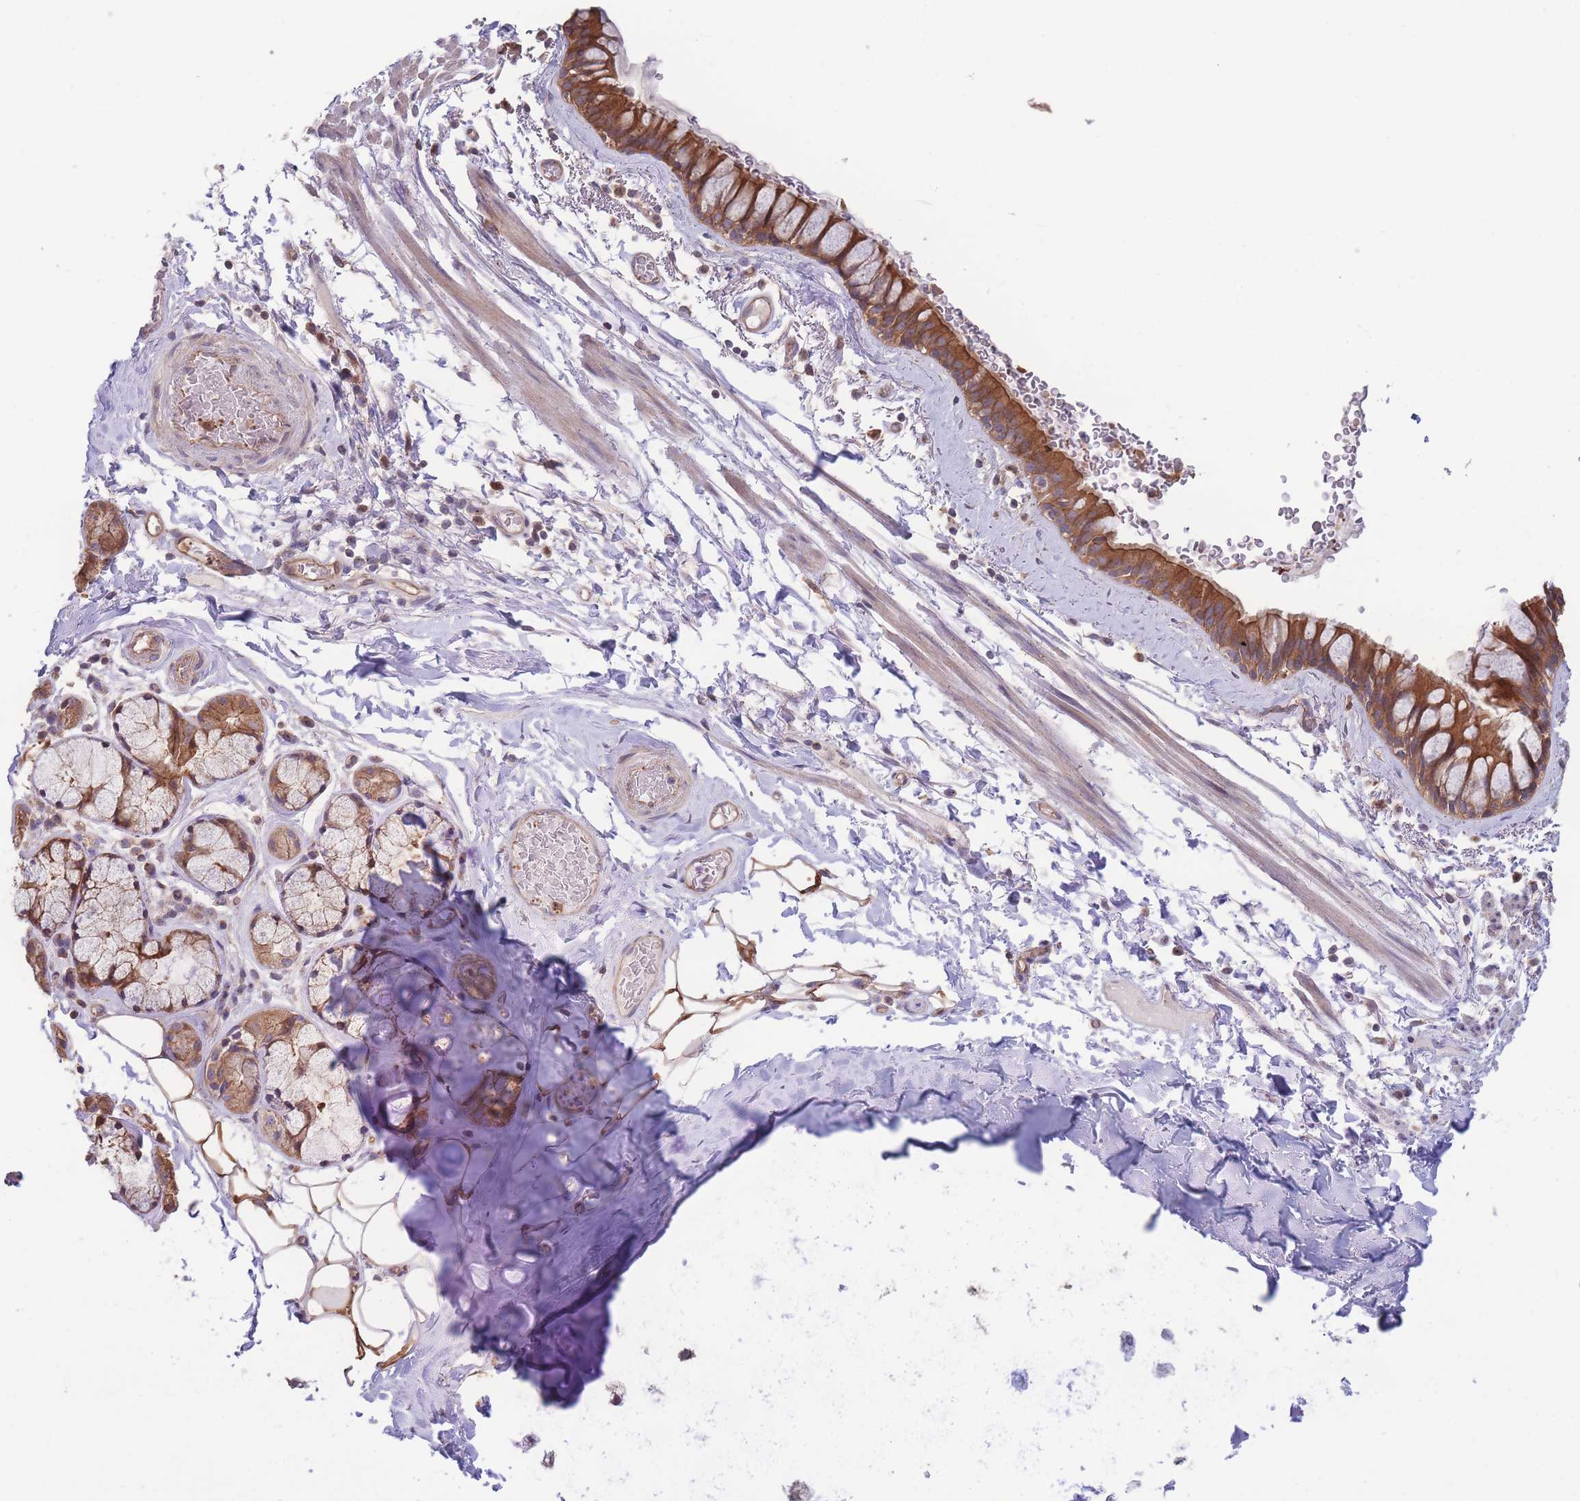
{"staining": {"intensity": "strong", "quantity": ">75%", "location": "cytoplasmic/membranous"}, "tissue": "bronchus", "cell_type": "Respiratory epithelial cells", "image_type": "normal", "snomed": [{"axis": "morphology", "description": "Normal tissue, NOS"}, {"axis": "topography", "description": "Cartilage tissue"}], "caption": "An IHC image of unremarkable tissue is shown. Protein staining in brown highlights strong cytoplasmic/membranous positivity in bronchus within respiratory epithelial cells.", "gene": "STEAP3", "patient": {"sex": "male", "age": 63}}